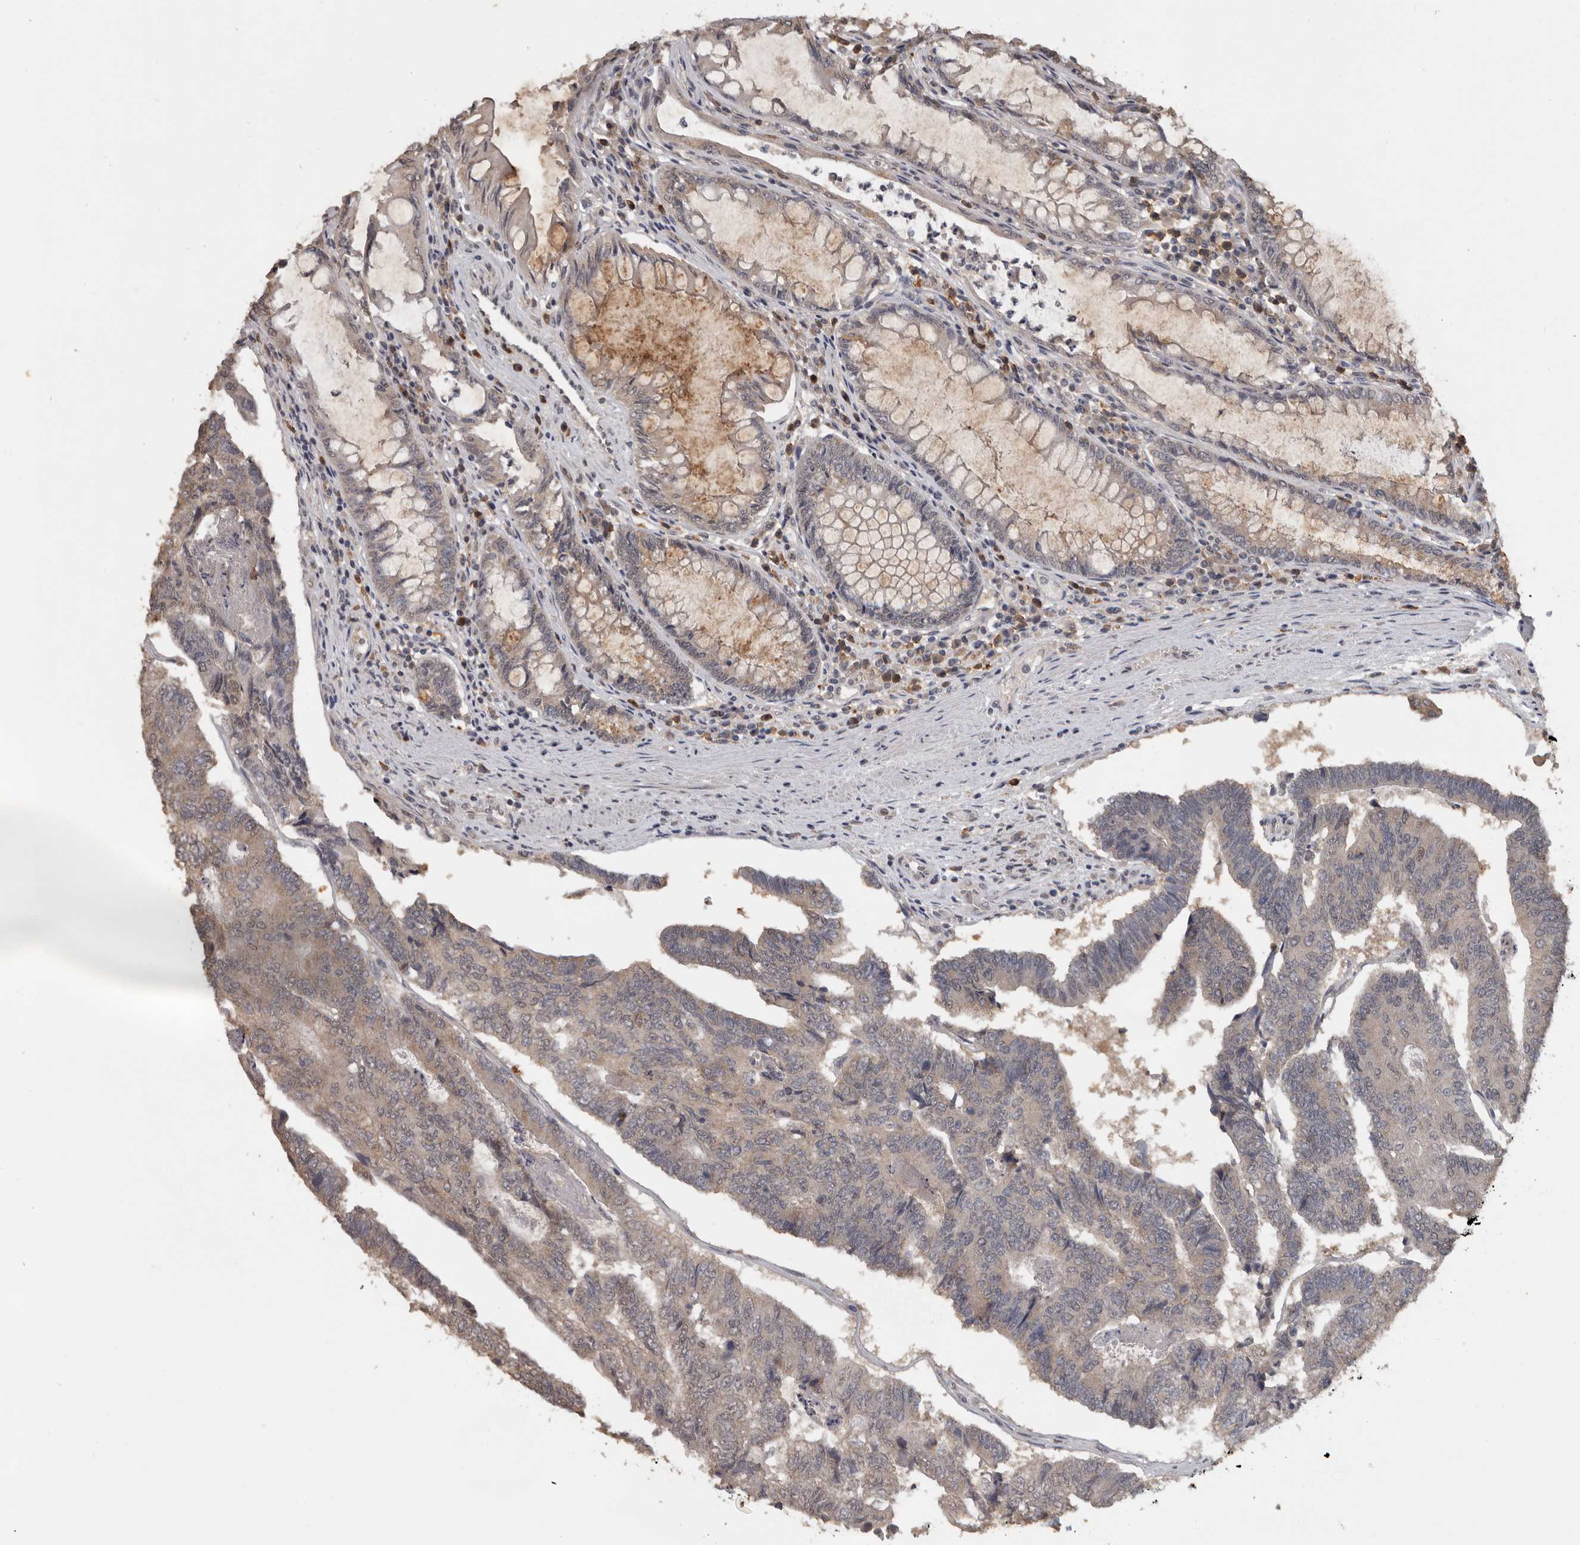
{"staining": {"intensity": "negative", "quantity": "none", "location": "none"}, "tissue": "colorectal cancer", "cell_type": "Tumor cells", "image_type": "cancer", "snomed": [{"axis": "morphology", "description": "Adenocarcinoma, NOS"}, {"axis": "topography", "description": "Colon"}], "caption": "High magnification brightfield microscopy of colorectal adenocarcinoma stained with DAB (brown) and counterstained with hematoxylin (blue): tumor cells show no significant expression.", "gene": "MTF1", "patient": {"sex": "female", "age": 67}}